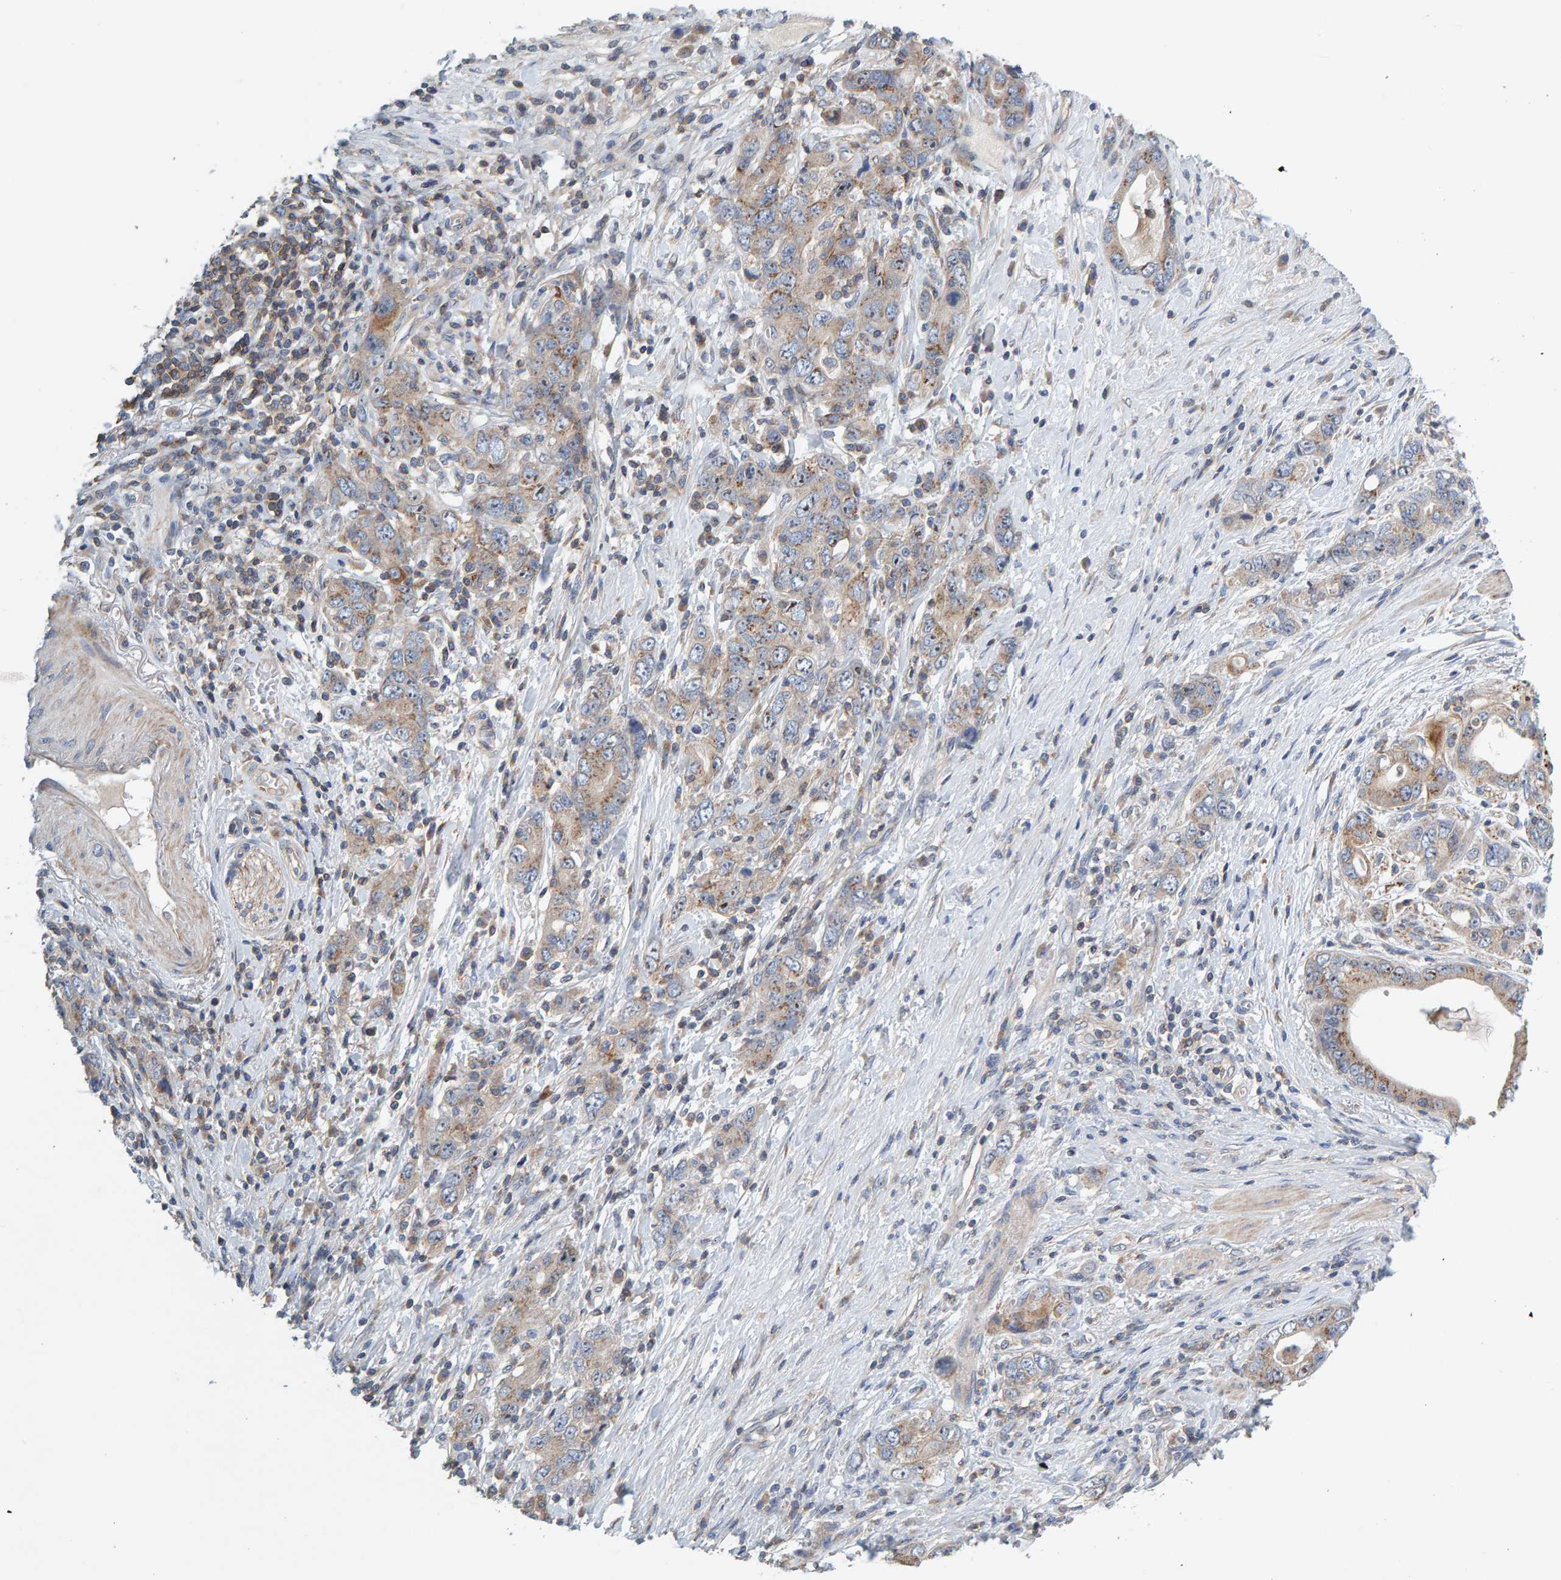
{"staining": {"intensity": "weak", "quantity": ">75%", "location": "cytoplasmic/membranous"}, "tissue": "stomach cancer", "cell_type": "Tumor cells", "image_type": "cancer", "snomed": [{"axis": "morphology", "description": "Adenocarcinoma, NOS"}, {"axis": "topography", "description": "Stomach, lower"}], "caption": "Immunohistochemical staining of stomach cancer (adenocarcinoma) shows weak cytoplasmic/membranous protein staining in approximately >75% of tumor cells.", "gene": "CCM2", "patient": {"sex": "female", "age": 93}}